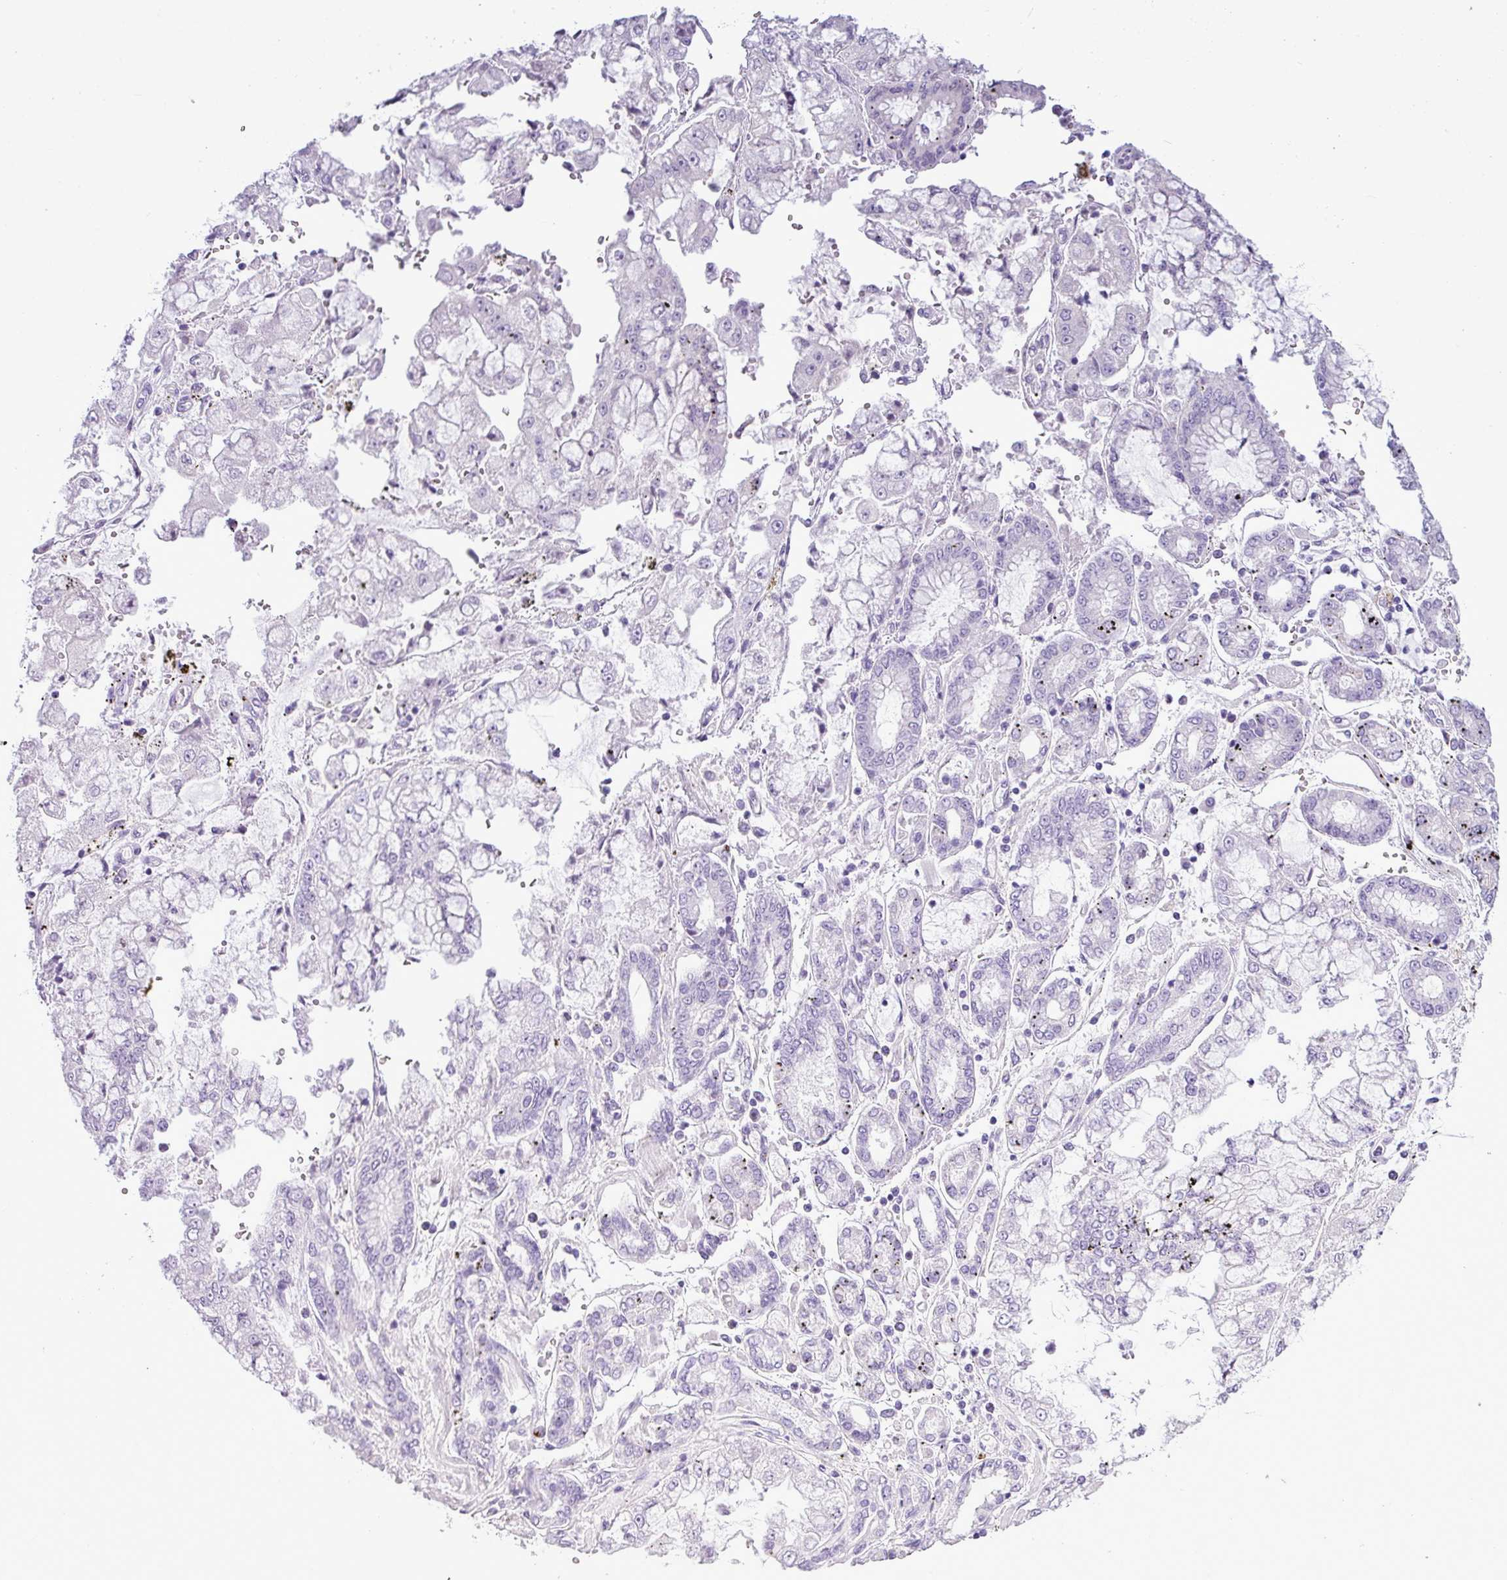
{"staining": {"intensity": "negative", "quantity": "none", "location": "none"}, "tissue": "stomach cancer", "cell_type": "Tumor cells", "image_type": "cancer", "snomed": [{"axis": "morphology", "description": "Adenocarcinoma, NOS"}, {"axis": "topography", "description": "Stomach"}], "caption": "A high-resolution image shows IHC staining of stomach cancer, which displays no significant staining in tumor cells. (DAB (3,3'-diaminobenzidine) immunohistochemistry (IHC) visualized using brightfield microscopy, high magnification).", "gene": "IL17A", "patient": {"sex": "male", "age": 76}}